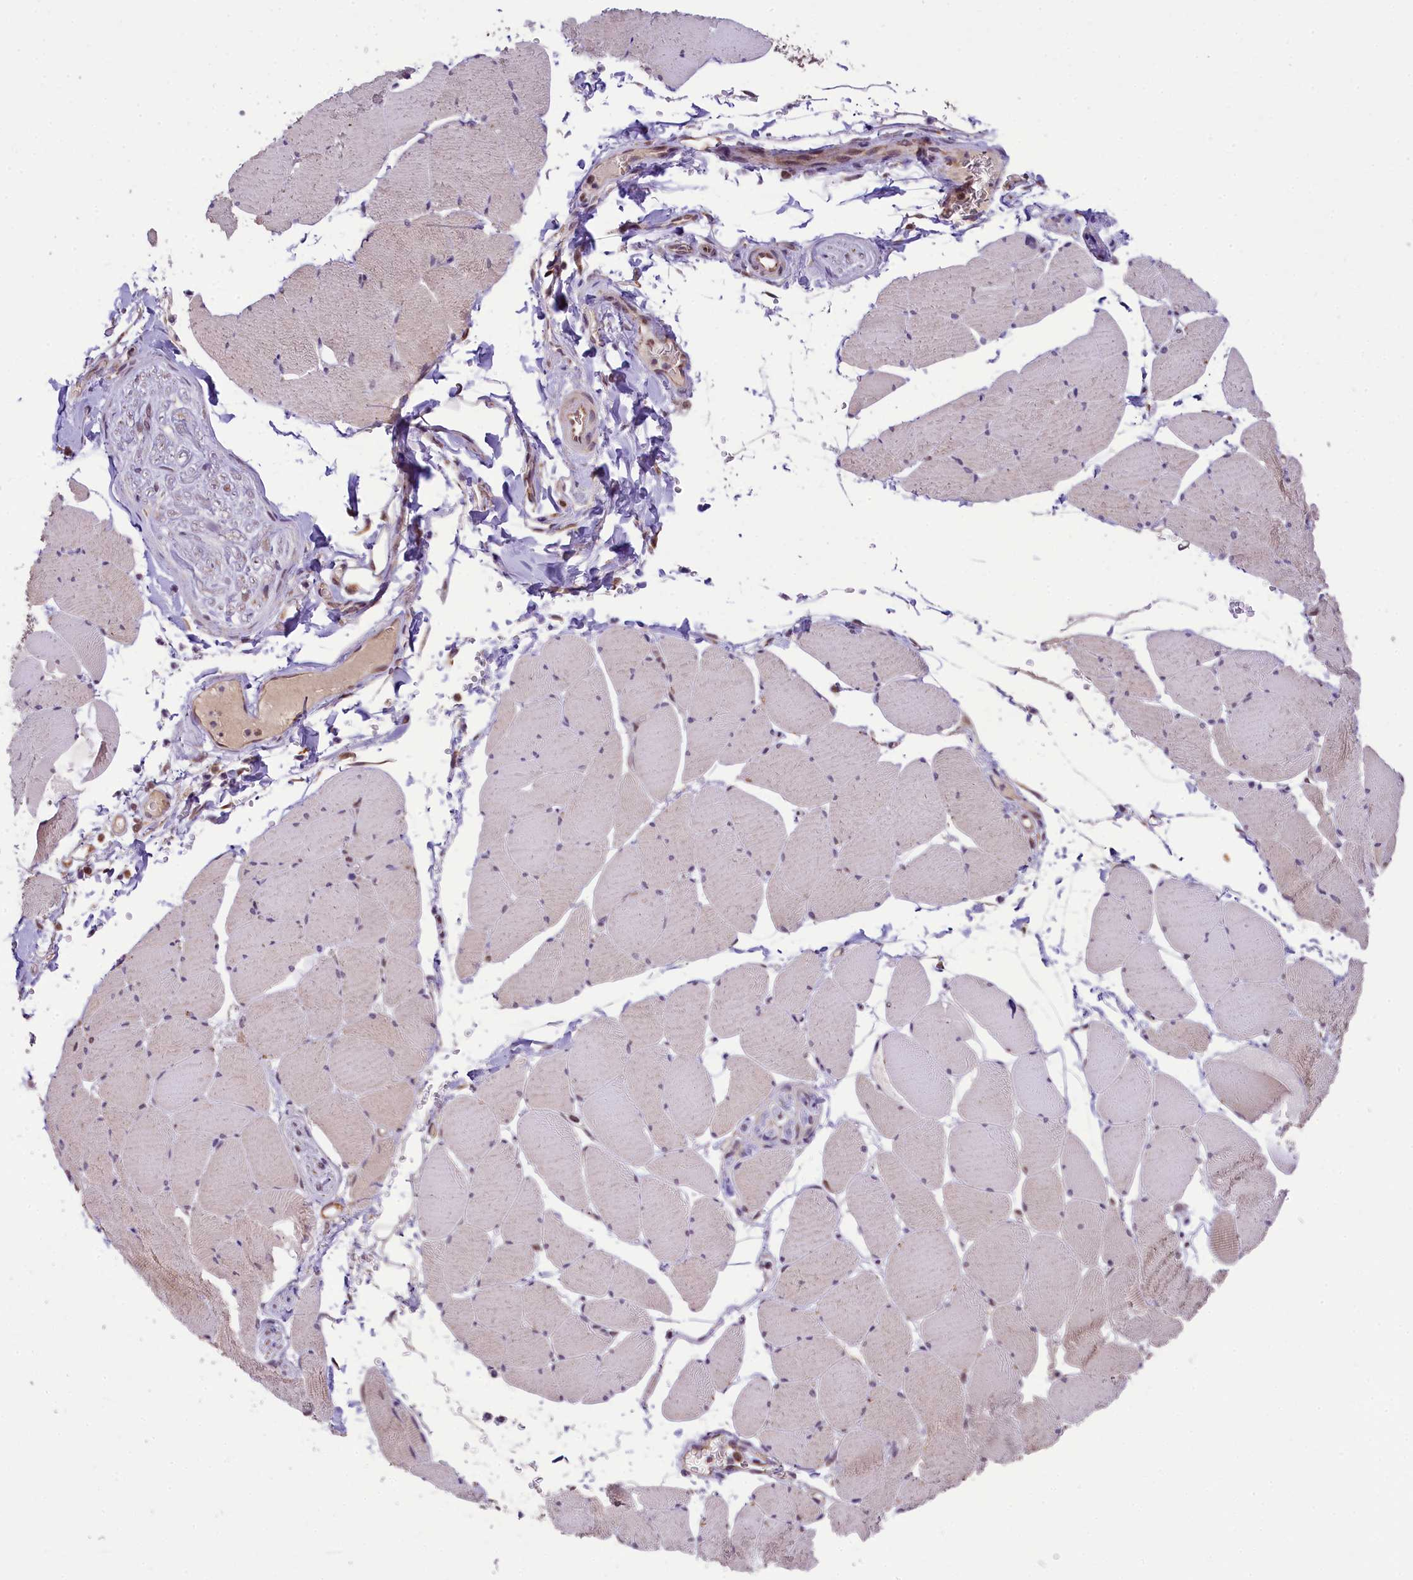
{"staining": {"intensity": "weak", "quantity": "25%-75%", "location": "cytoplasmic/membranous,nuclear"}, "tissue": "skeletal muscle", "cell_type": "Myocytes", "image_type": "normal", "snomed": [{"axis": "morphology", "description": "Normal tissue, NOS"}, {"axis": "topography", "description": "Skeletal muscle"}, {"axis": "topography", "description": "Head-Neck"}], "caption": "Protein analysis of normal skeletal muscle reveals weak cytoplasmic/membranous,nuclear staining in approximately 25%-75% of myocytes. The protein is shown in brown color, while the nuclei are stained blue.", "gene": "PAF1", "patient": {"sex": "male", "age": 66}}